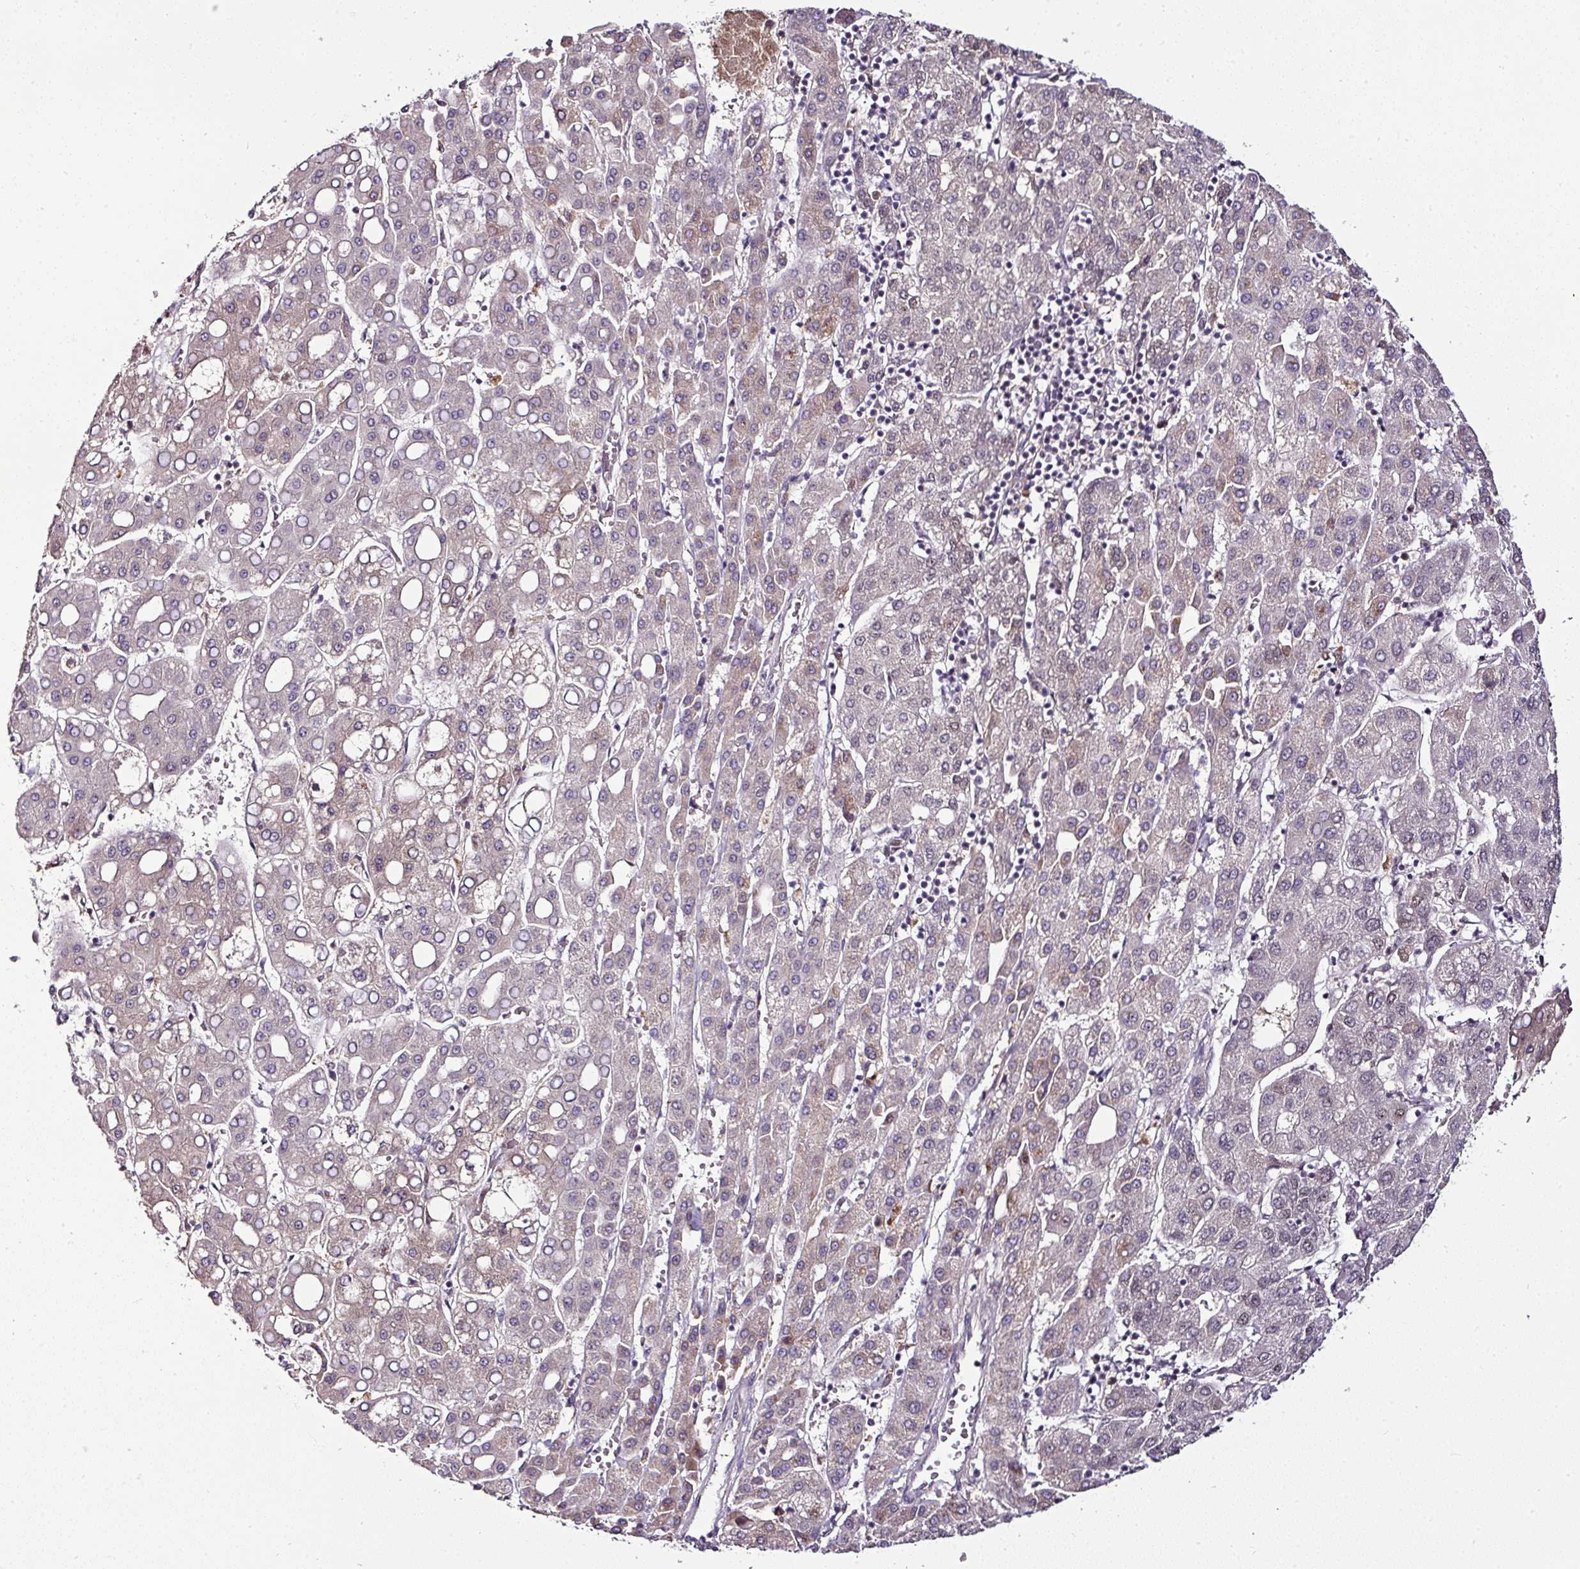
{"staining": {"intensity": "weak", "quantity": "<25%", "location": "cytoplasmic/membranous,nuclear"}, "tissue": "liver cancer", "cell_type": "Tumor cells", "image_type": "cancer", "snomed": [{"axis": "morphology", "description": "Carcinoma, Hepatocellular, NOS"}, {"axis": "topography", "description": "Liver"}], "caption": "Tumor cells show no significant protein expression in hepatocellular carcinoma (liver). The staining is performed using DAB brown chromogen with nuclei counter-stained in using hematoxylin.", "gene": "KLF16", "patient": {"sex": "male", "age": 65}}